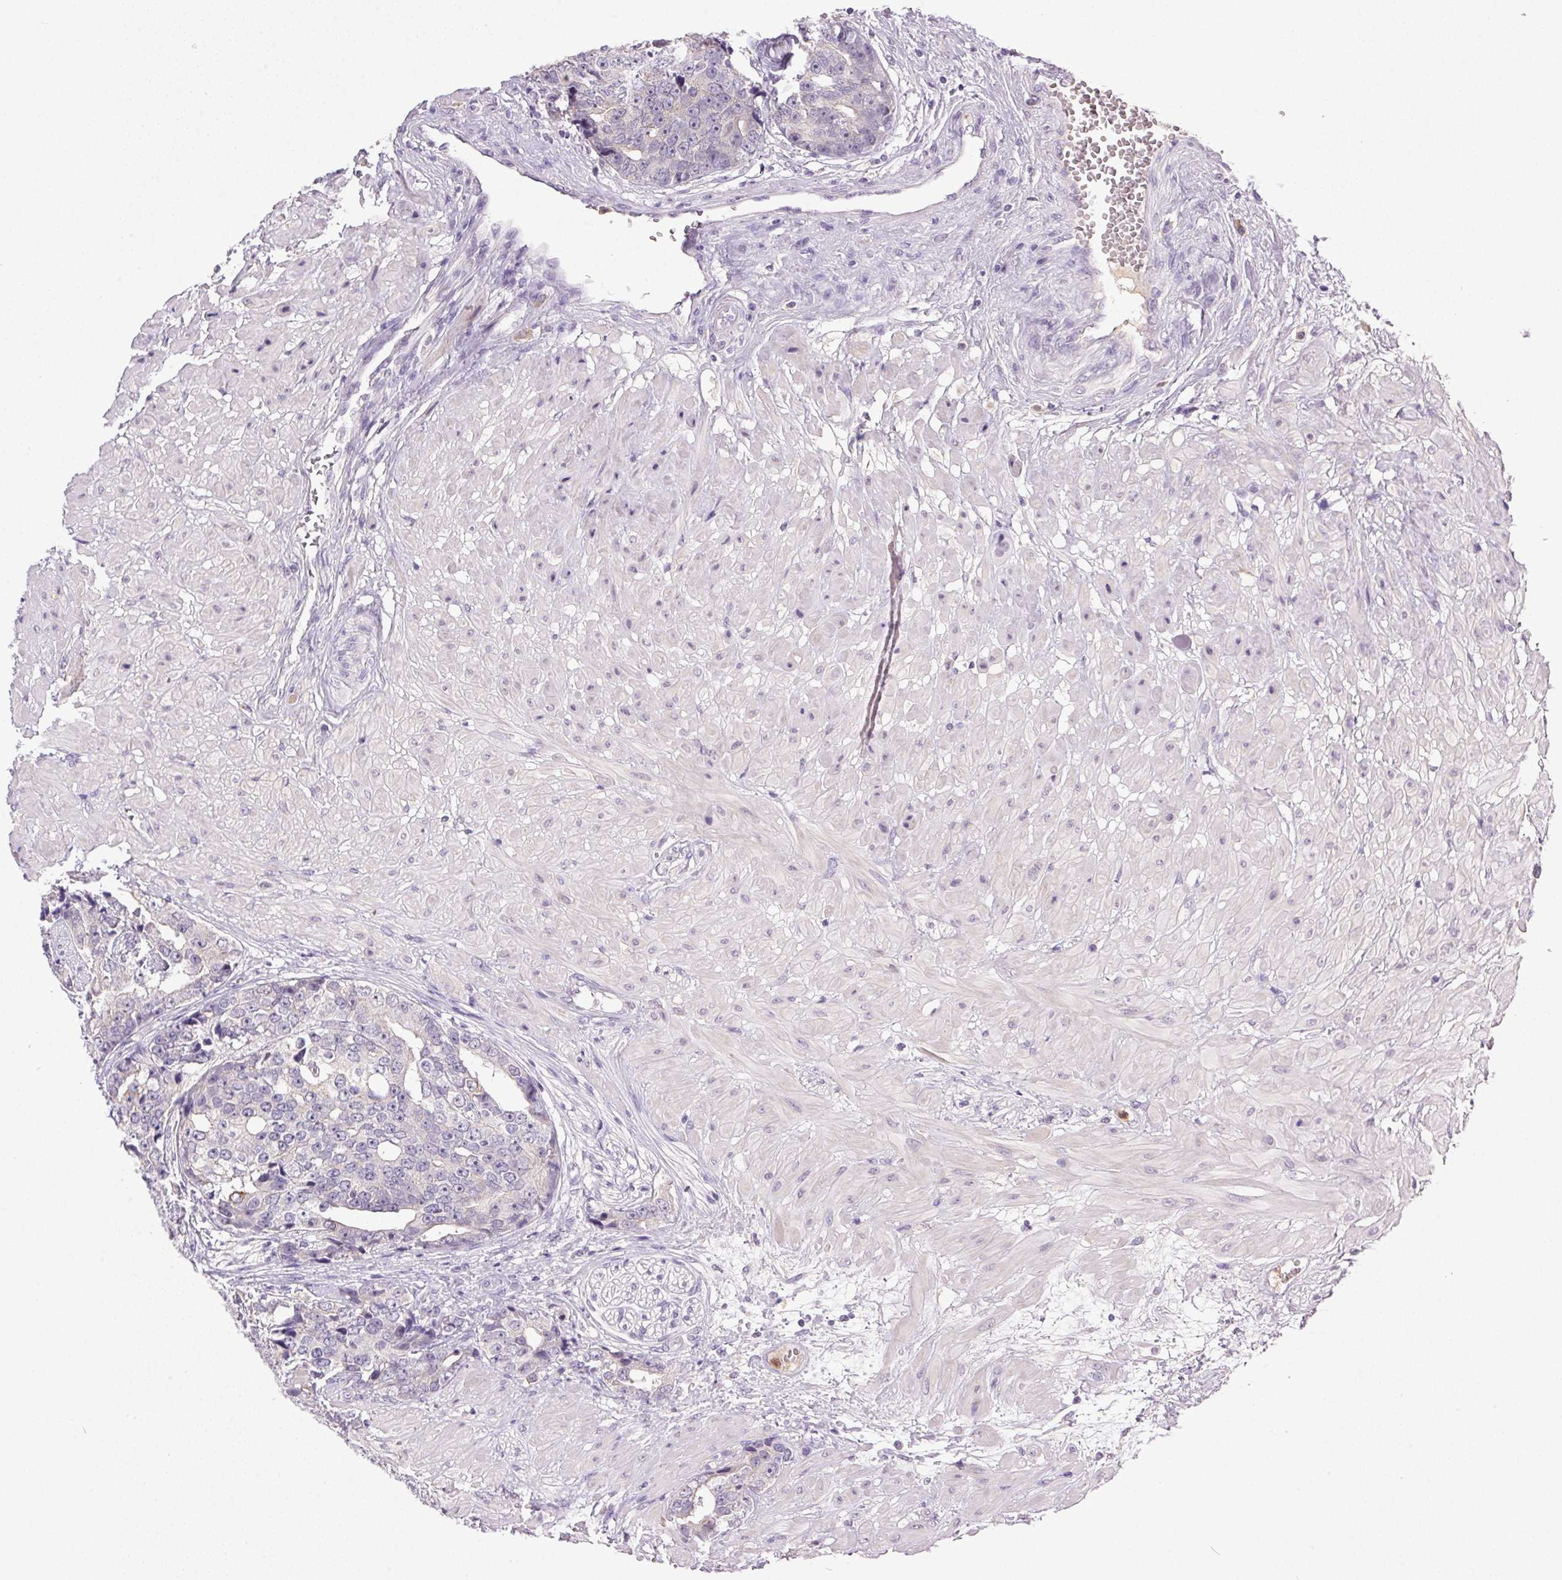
{"staining": {"intensity": "negative", "quantity": "none", "location": "none"}, "tissue": "prostate cancer", "cell_type": "Tumor cells", "image_type": "cancer", "snomed": [{"axis": "morphology", "description": "Adenocarcinoma, High grade"}, {"axis": "topography", "description": "Prostate"}], "caption": "Immunohistochemistry image of adenocarcinoma (high-grade) (prostate) stained for a protein (brown), which displays no expression in tumor cells. (DAB immunohistochemistry (IHC), high magnification).", "gene": "TRDN", "patient": {"sex": "male", "age": 71}}